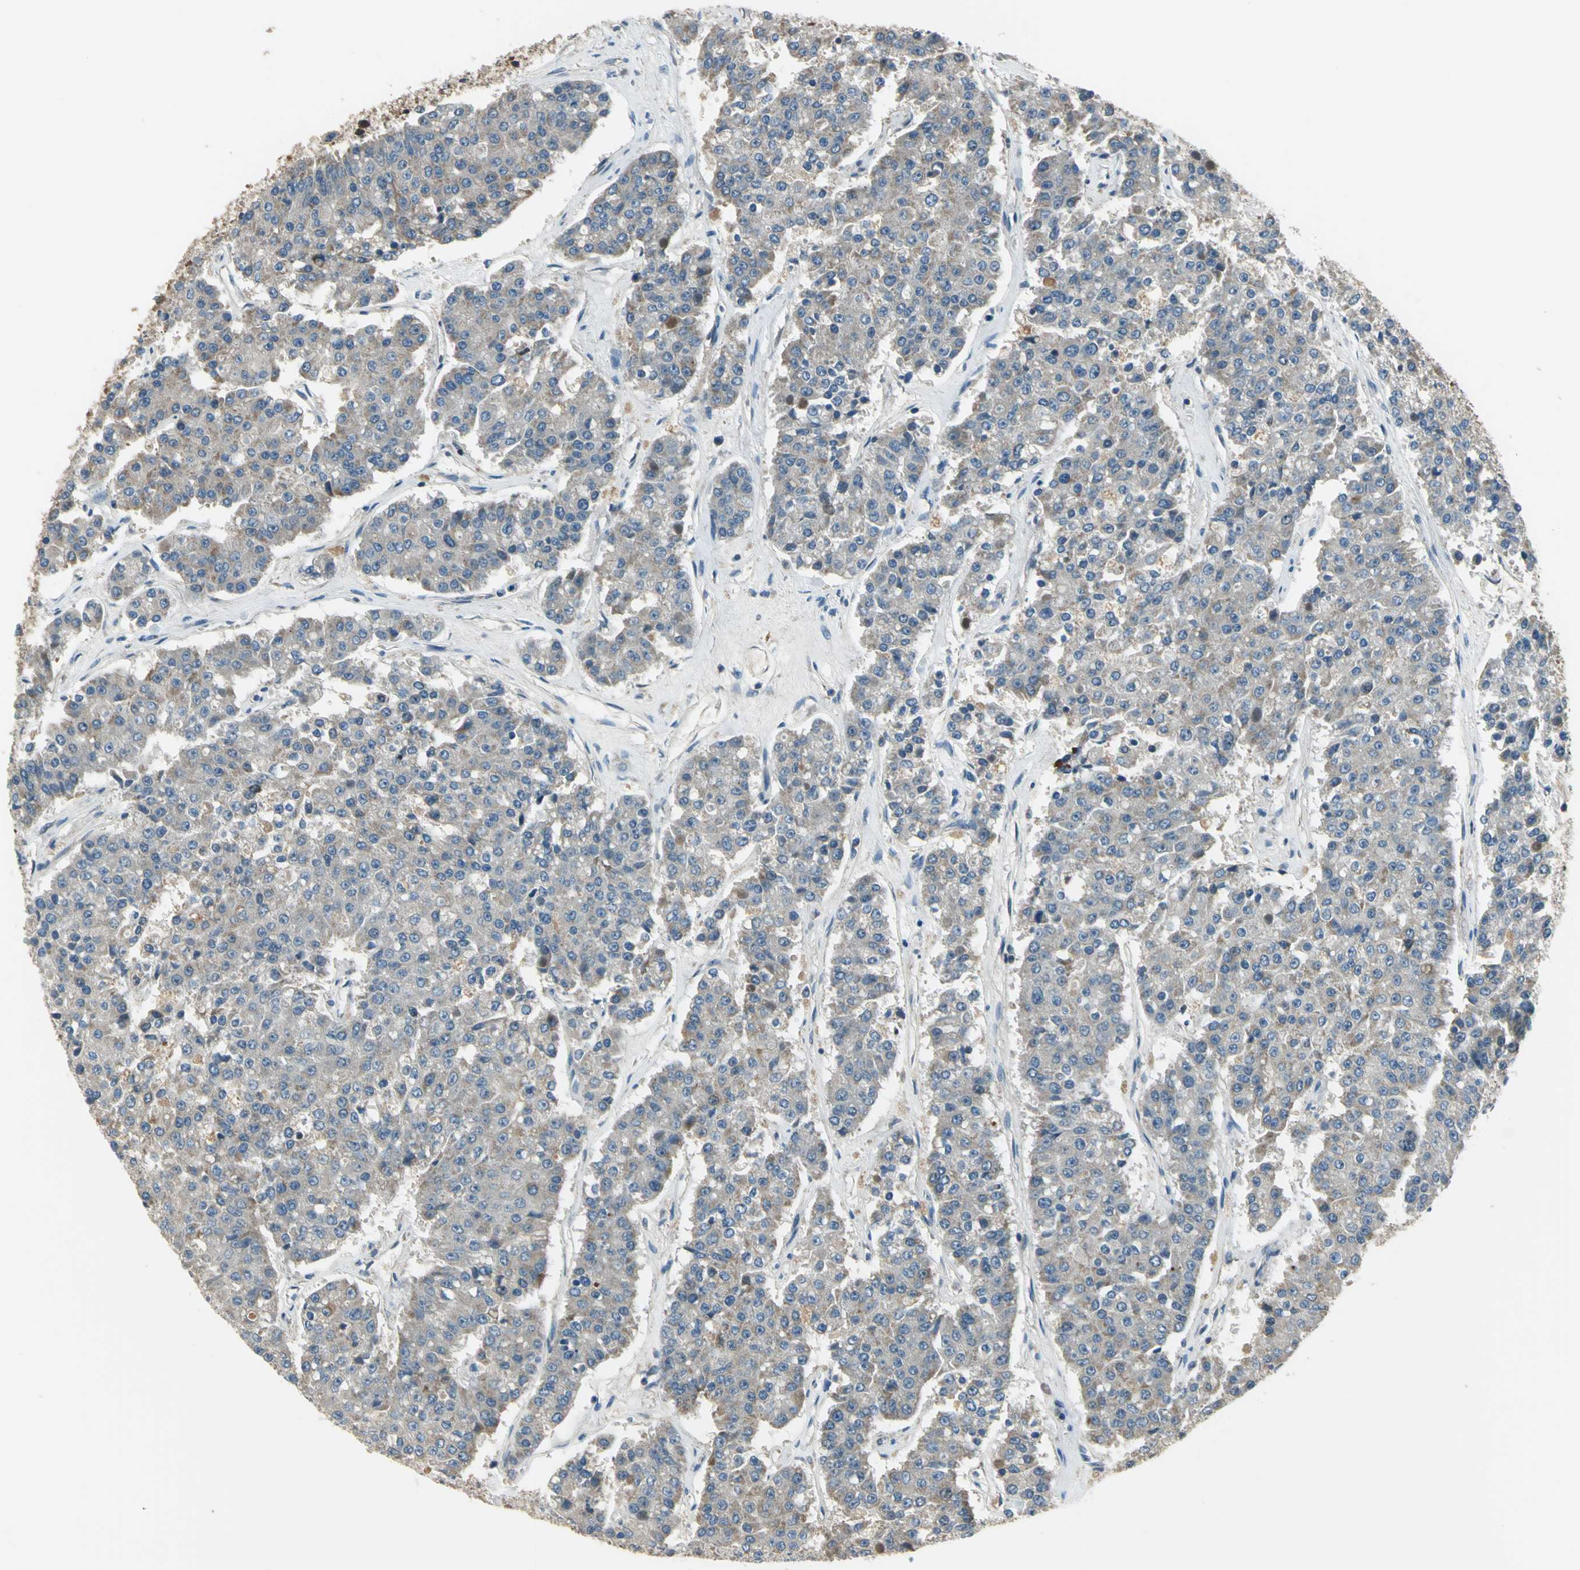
{"staining": {"intensity": "weak", "quantity": ">75%", "location": "cytoplasmic/membranous"}, "tissue": "pancreatic cancer", "cell_type": "Tumor cells", "image_type": "cancer", "snomed": [{"axis": "morphology", "description": "Adenocarcinoma, NOS"}, {"axis": "topography", "description": "Pancreas"}], "caption": "About >75% of tumor cells in adenocarcinoma (pancreatic) exhibit weak cytoplasmic/membranous protein staining as visualized by brown immunohistochemical staining.", "gene": "TRAK1", "patient": {"sex": "male", "age": 50}}